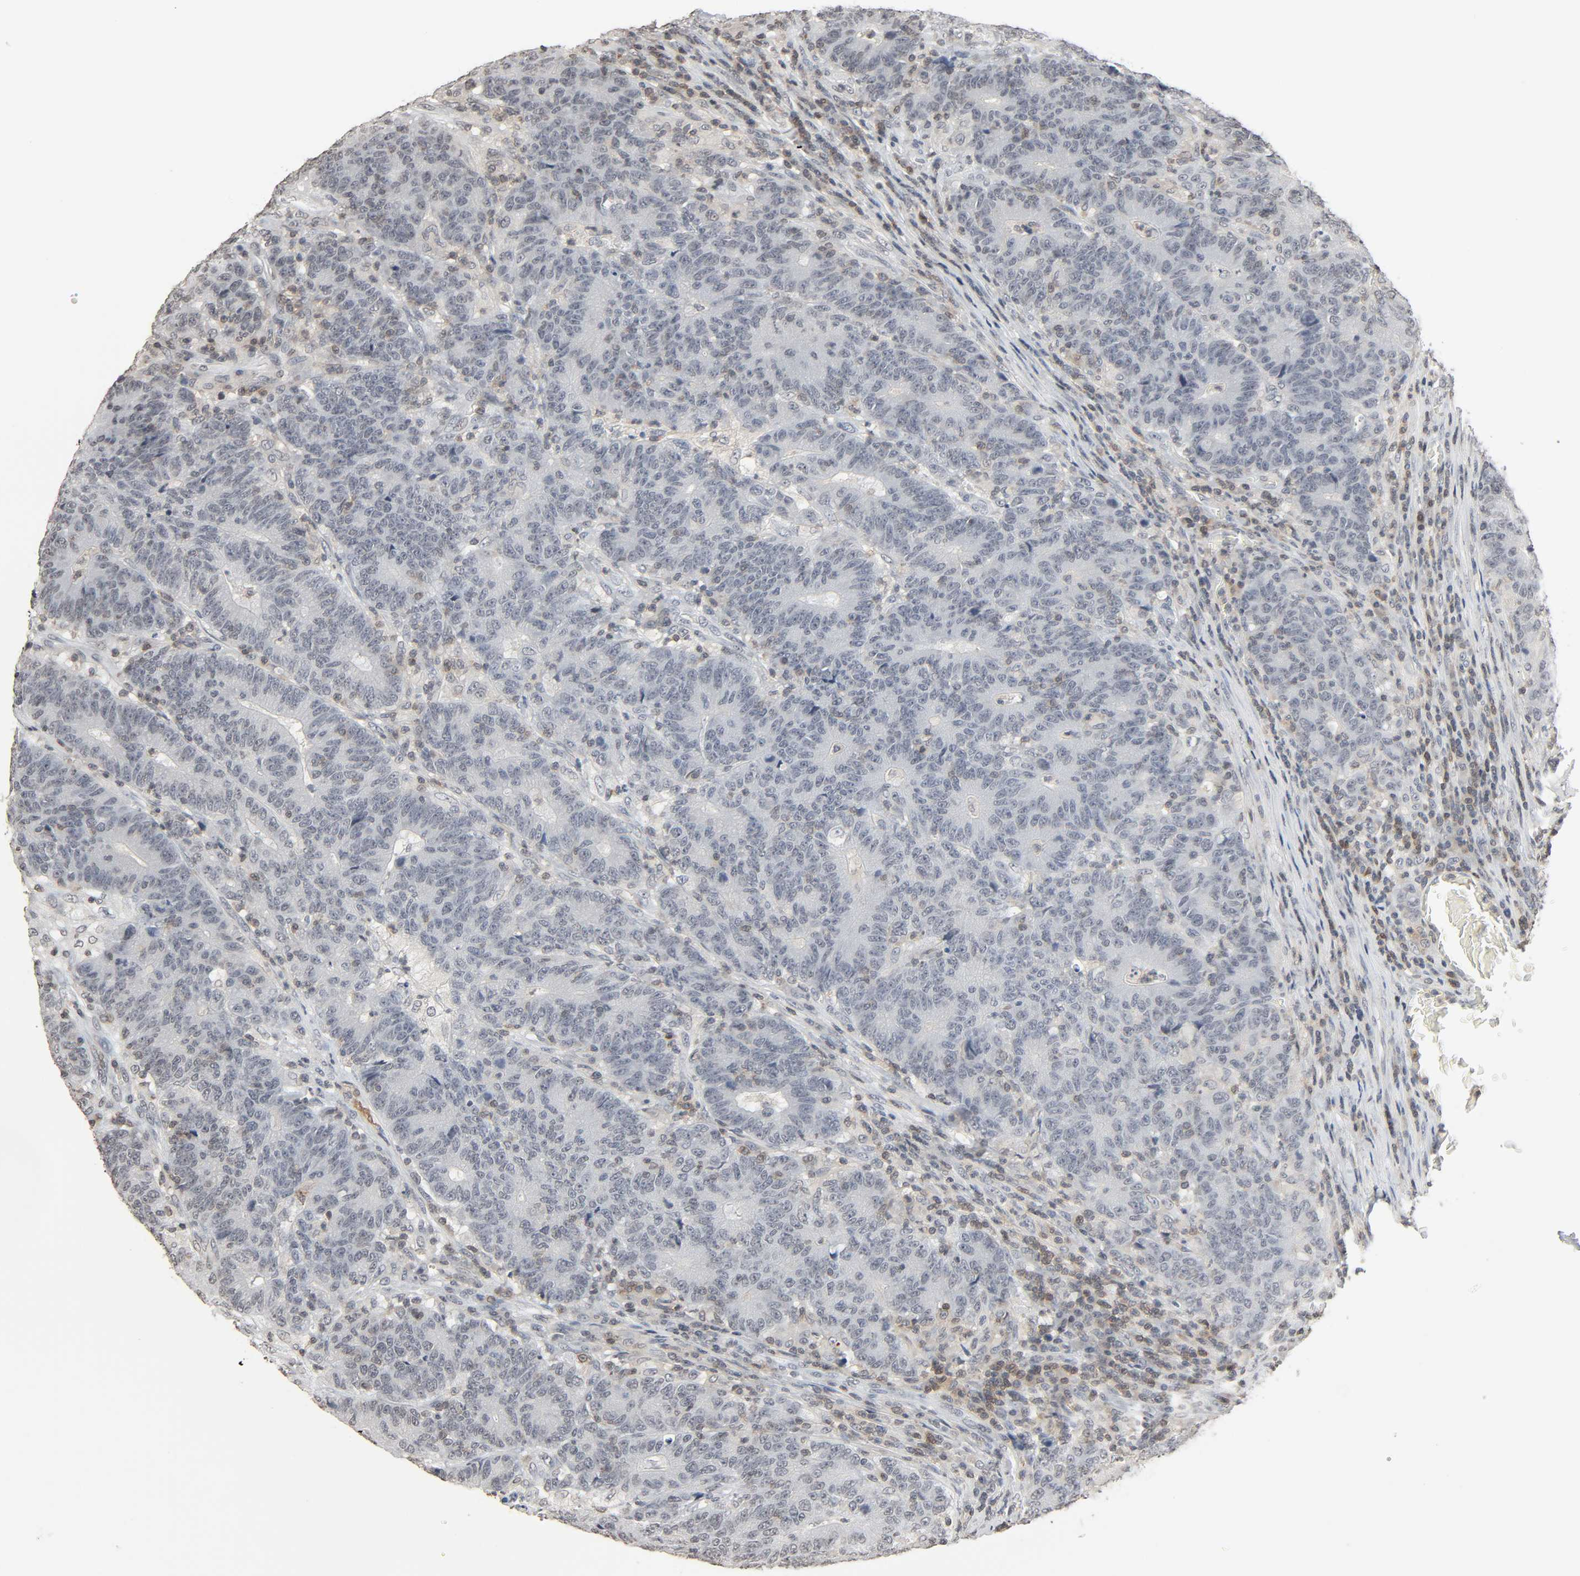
{"staining": {"intensity": "negative", "quantity": "none", "location": "none"}, "tissue": "colorectal cancer", "cell_type": "Tumor cells", "image_type": "cancer", "snomed": [{"axis": "morphology", "description": "Normal tissue, NOS"}, {"axis": "morphology", "description": "Adenocarcinoma, NOS"}, {"axis": "topography", "description": "Colon"}], "caption": "Immunohistochemistry (IHC) of human colorectal adenocarcinoma demonstrates no staining in tumor cells.", "gene": "STK4", "patient": {"sex": "female", "age": 75}}